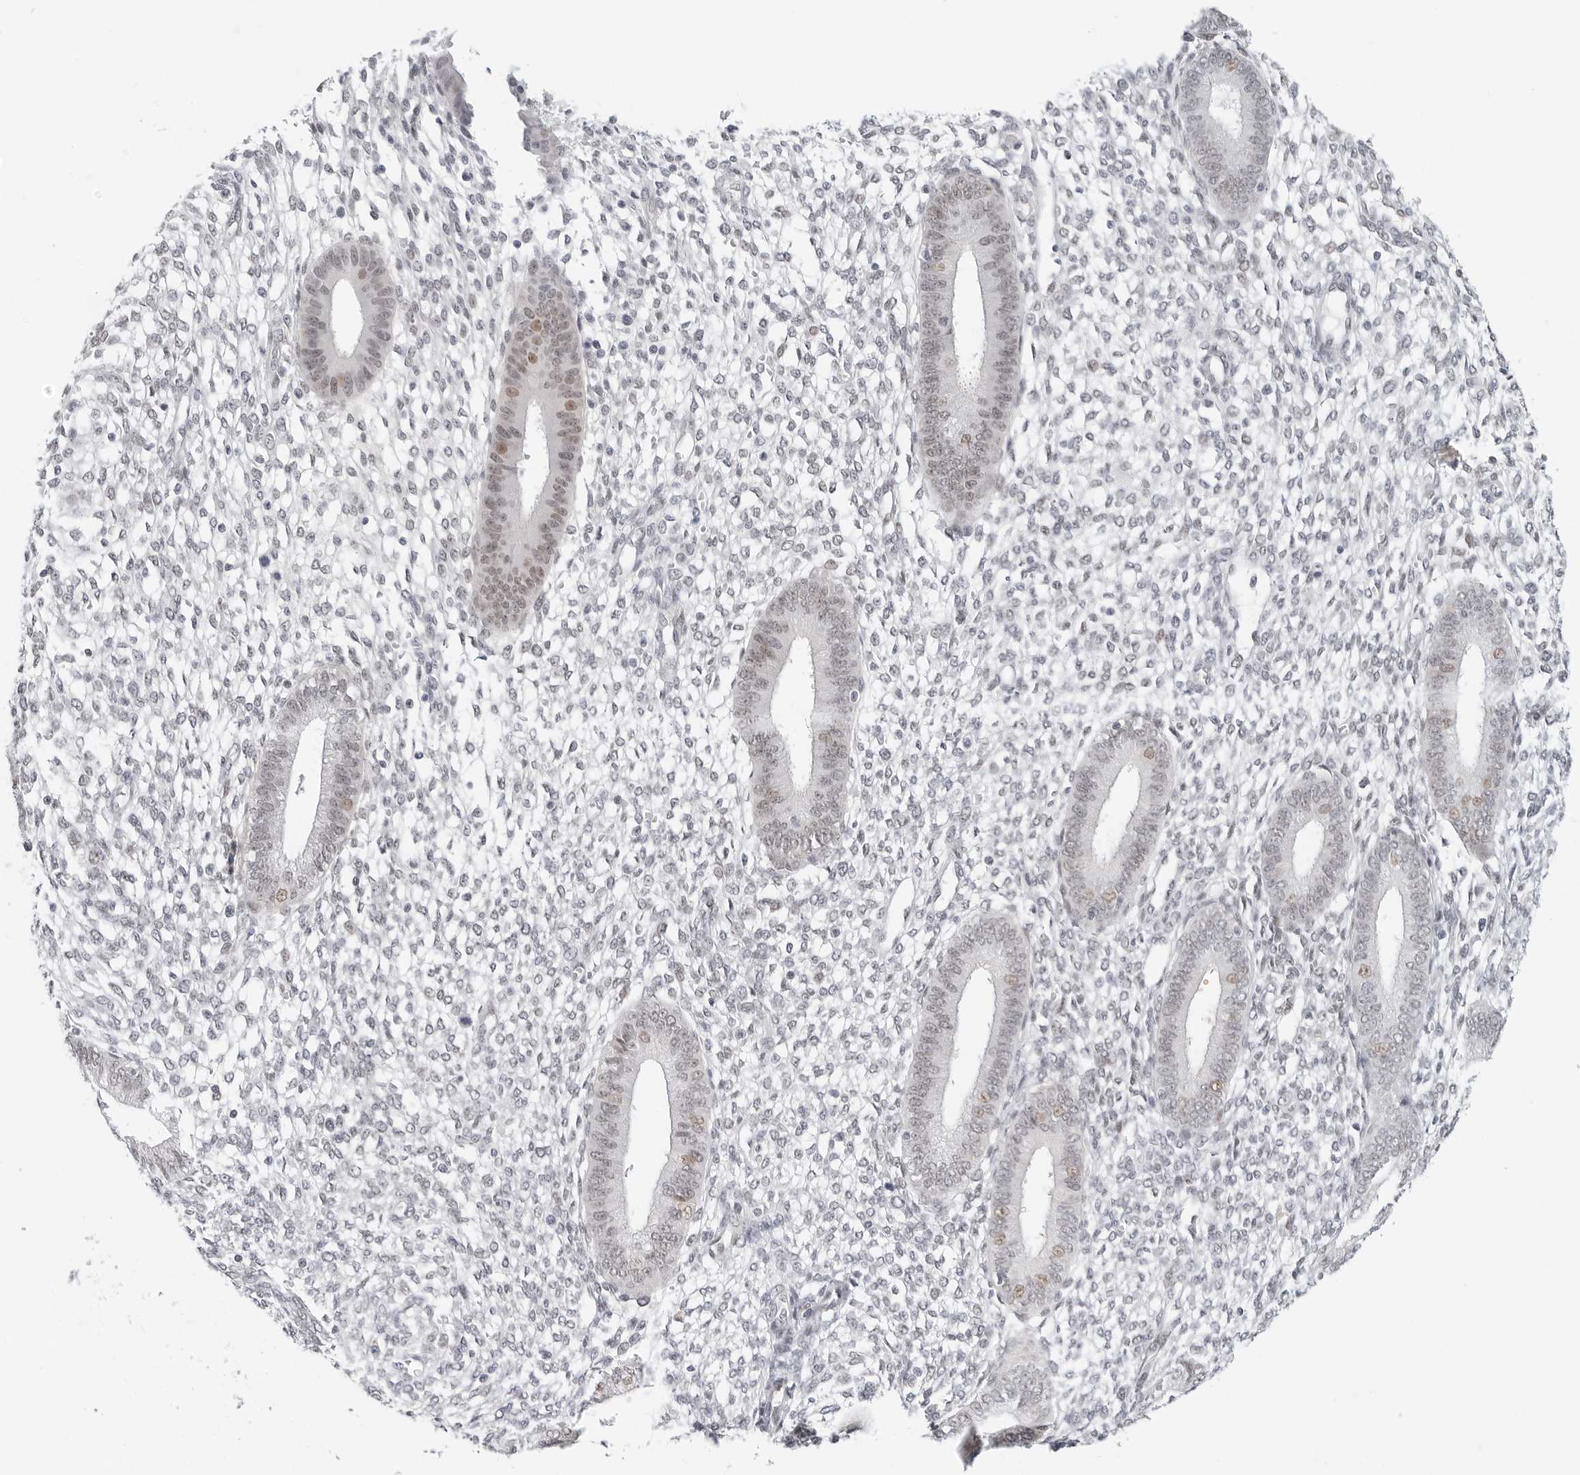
{"staining": {"intensity": "negative", "quantity": "none", "location": "none"}, "tissue": "endometrium", "cell_type": "Cells in endometrial stroma", "image_type": "normal", "snomed": [{"axis": "morphology", "description": "Normal tissue, NOS"}, {"axis": "topography", "description": "Endometrium"}], "caption": "IHC image of unremarkable endometrium stained for a protein (brown), which exhibits no expression in cells in endometrial stroma. (DAB immunohistochemistry (IHC) with hematoxylin counter stain).", "gene": "TSEN2", "patient": {"sex": "female", "age": 46}}